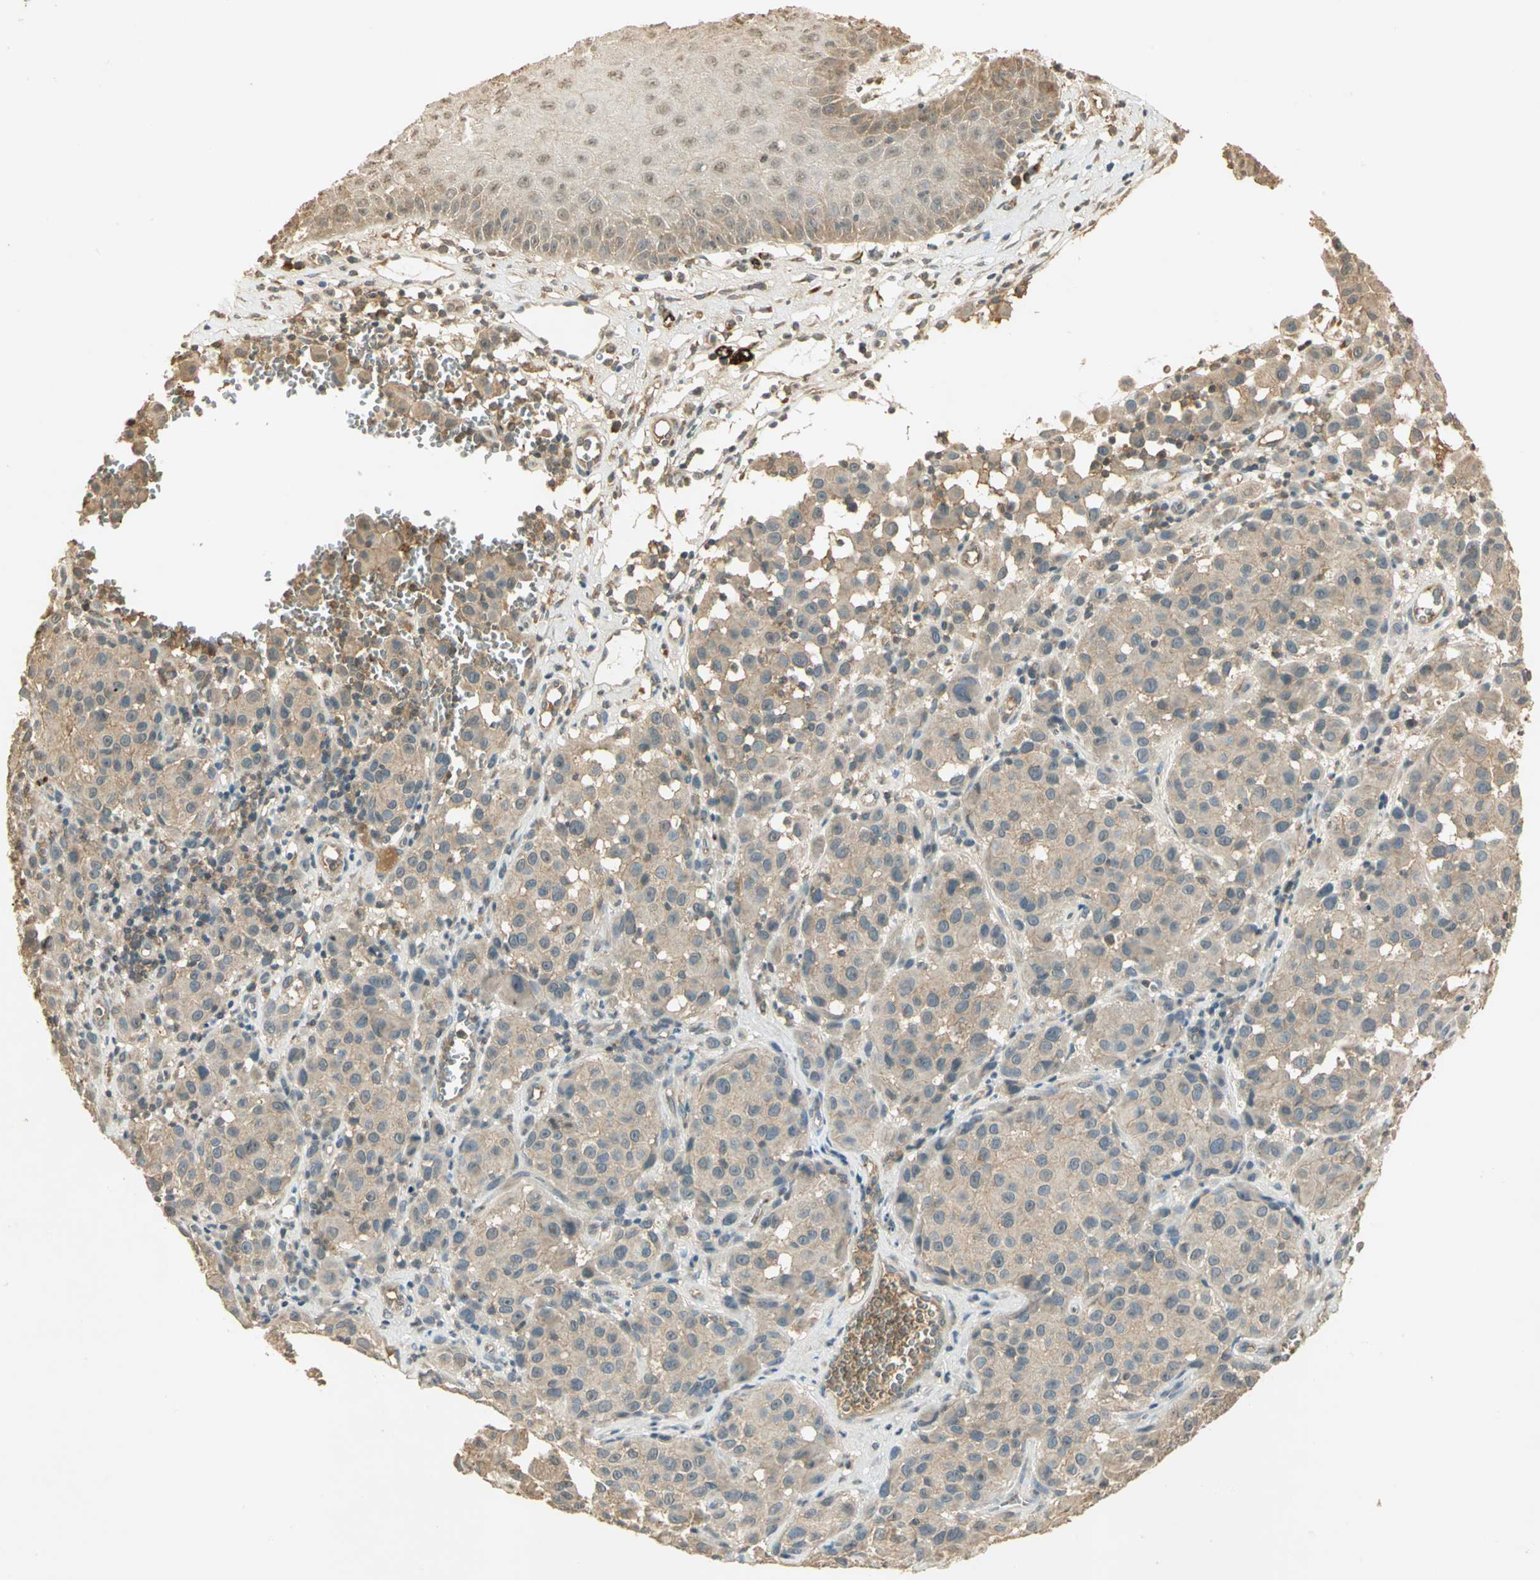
{"staining": {"intensity": "weak", "quantity": ">75%", "location": "cytoplasmic/membranous"}, "tissue": "melanoma", "cell_type": "Tumor cells", "image_type": "cancer", "snomed": [{"axis": "morphology", "description": "Malignant melanoma, NOS"}, {"axis": "topography", "description": "Skin"}], "caption": "Protein staining of malignant melanoma tissue demonstrates weak cytoplasmic/membranous positivity in about >75% of tumor cells. (DAB = brown stain, brightfield microscopy at high magnification).", "gene": "KEAP1", "patient": {"sex": "female", "age": 21}}